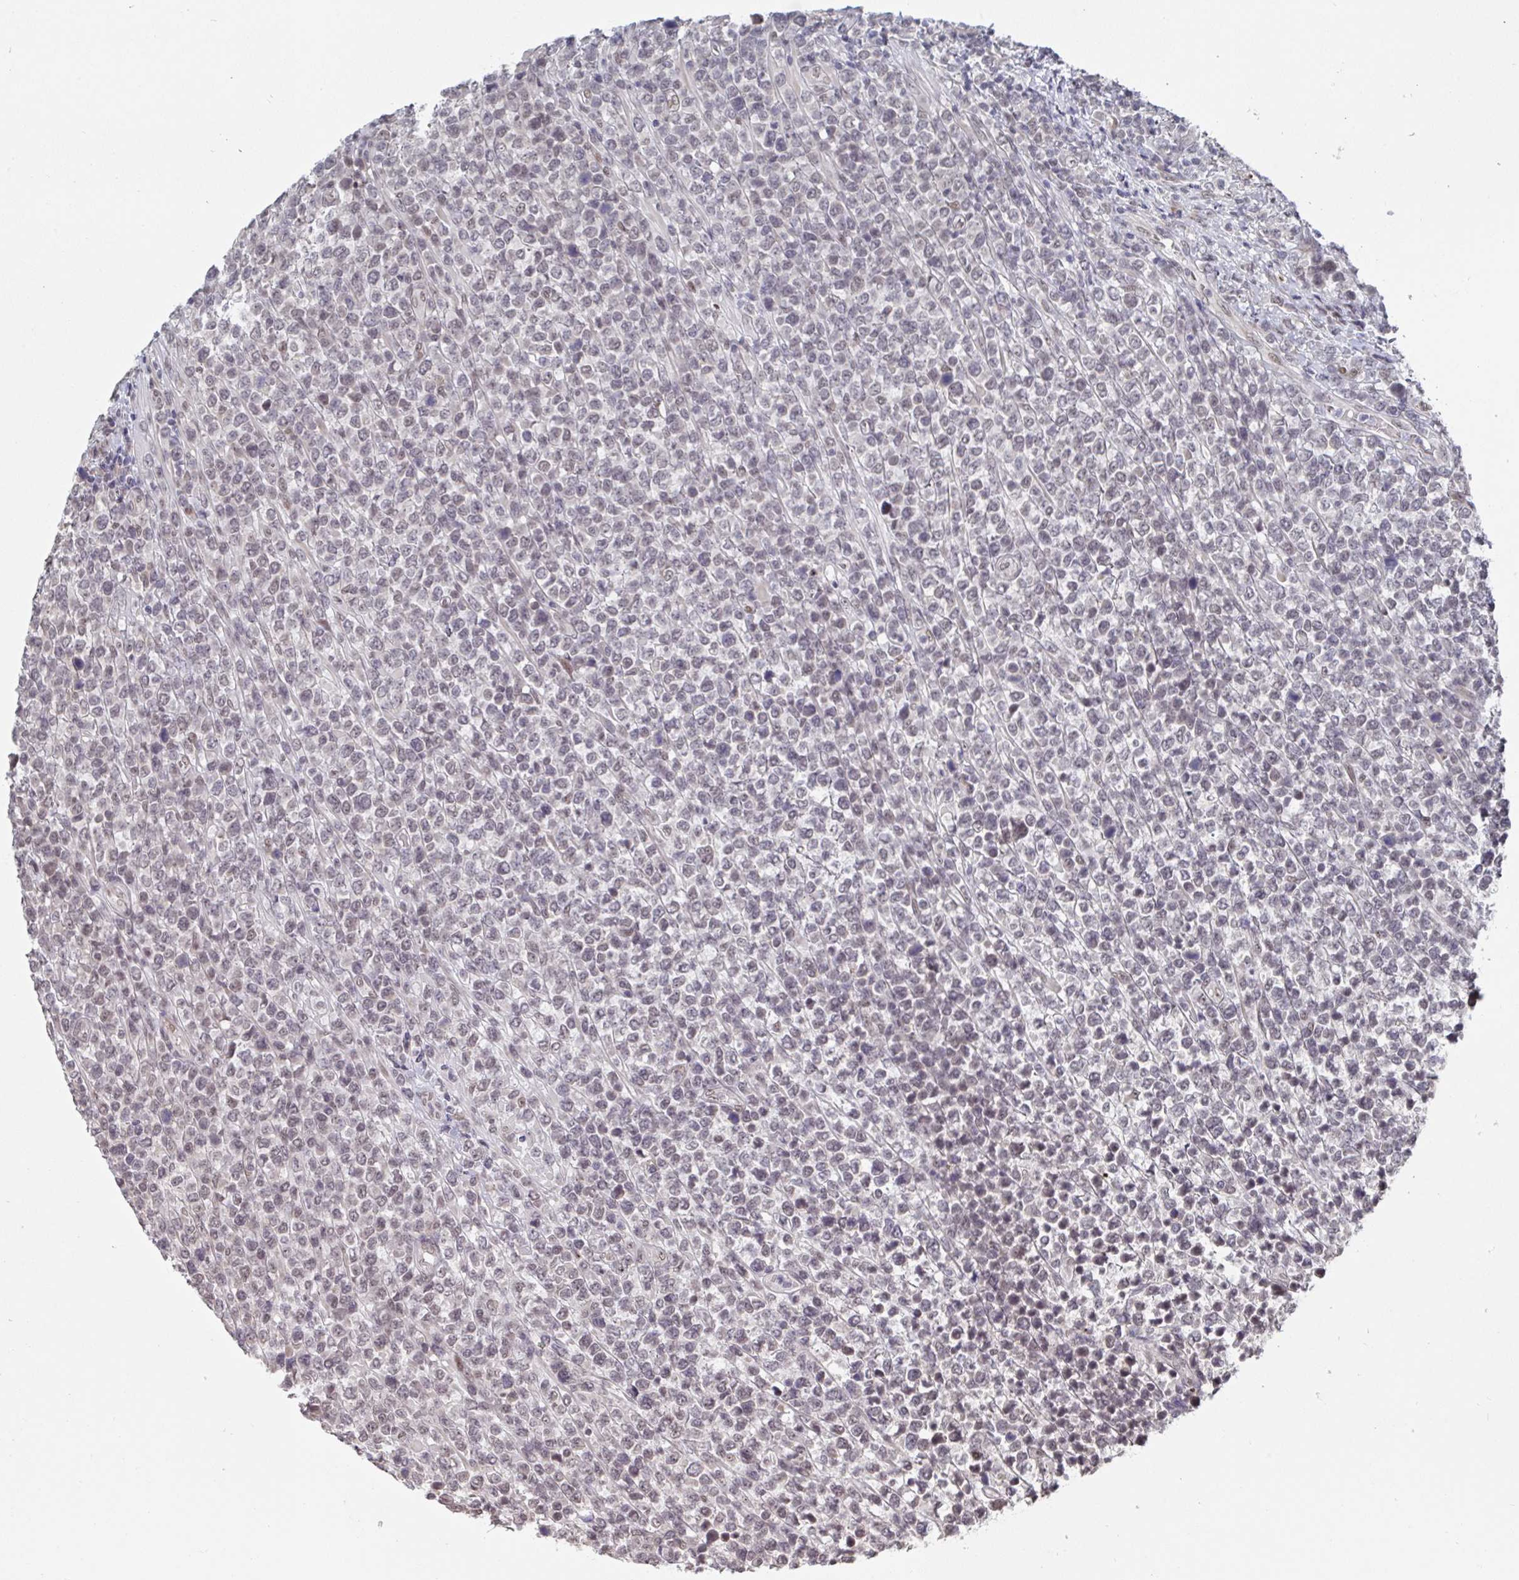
{"staining": {"intensity": "weak", "quantity": "25%-75%", "location": "nuclear"}, "tissue": "lymphoma", "cell_type": "Tumor cells", "image_type": "cancer", "snomed": [{"axis": "morphology", "description": "Malignant lymphoma, non-Hodgkin's type, High grade"}, {"axis": "topography", "description": "Soft tissue"}], "caption": "Immunohistochemistry (IHC) histopathology image of neoplastic tissue: human high-grade malignant lymphoma, non-Hodgkin's type stained using immunohistochemistry shows low levels of weak protein expression localized specifically in the nuclear of tumor cells, appearing as a nuclear brown color.", "gene": "JMJD1C", "patient": {"sex": "female", "age": 56}}